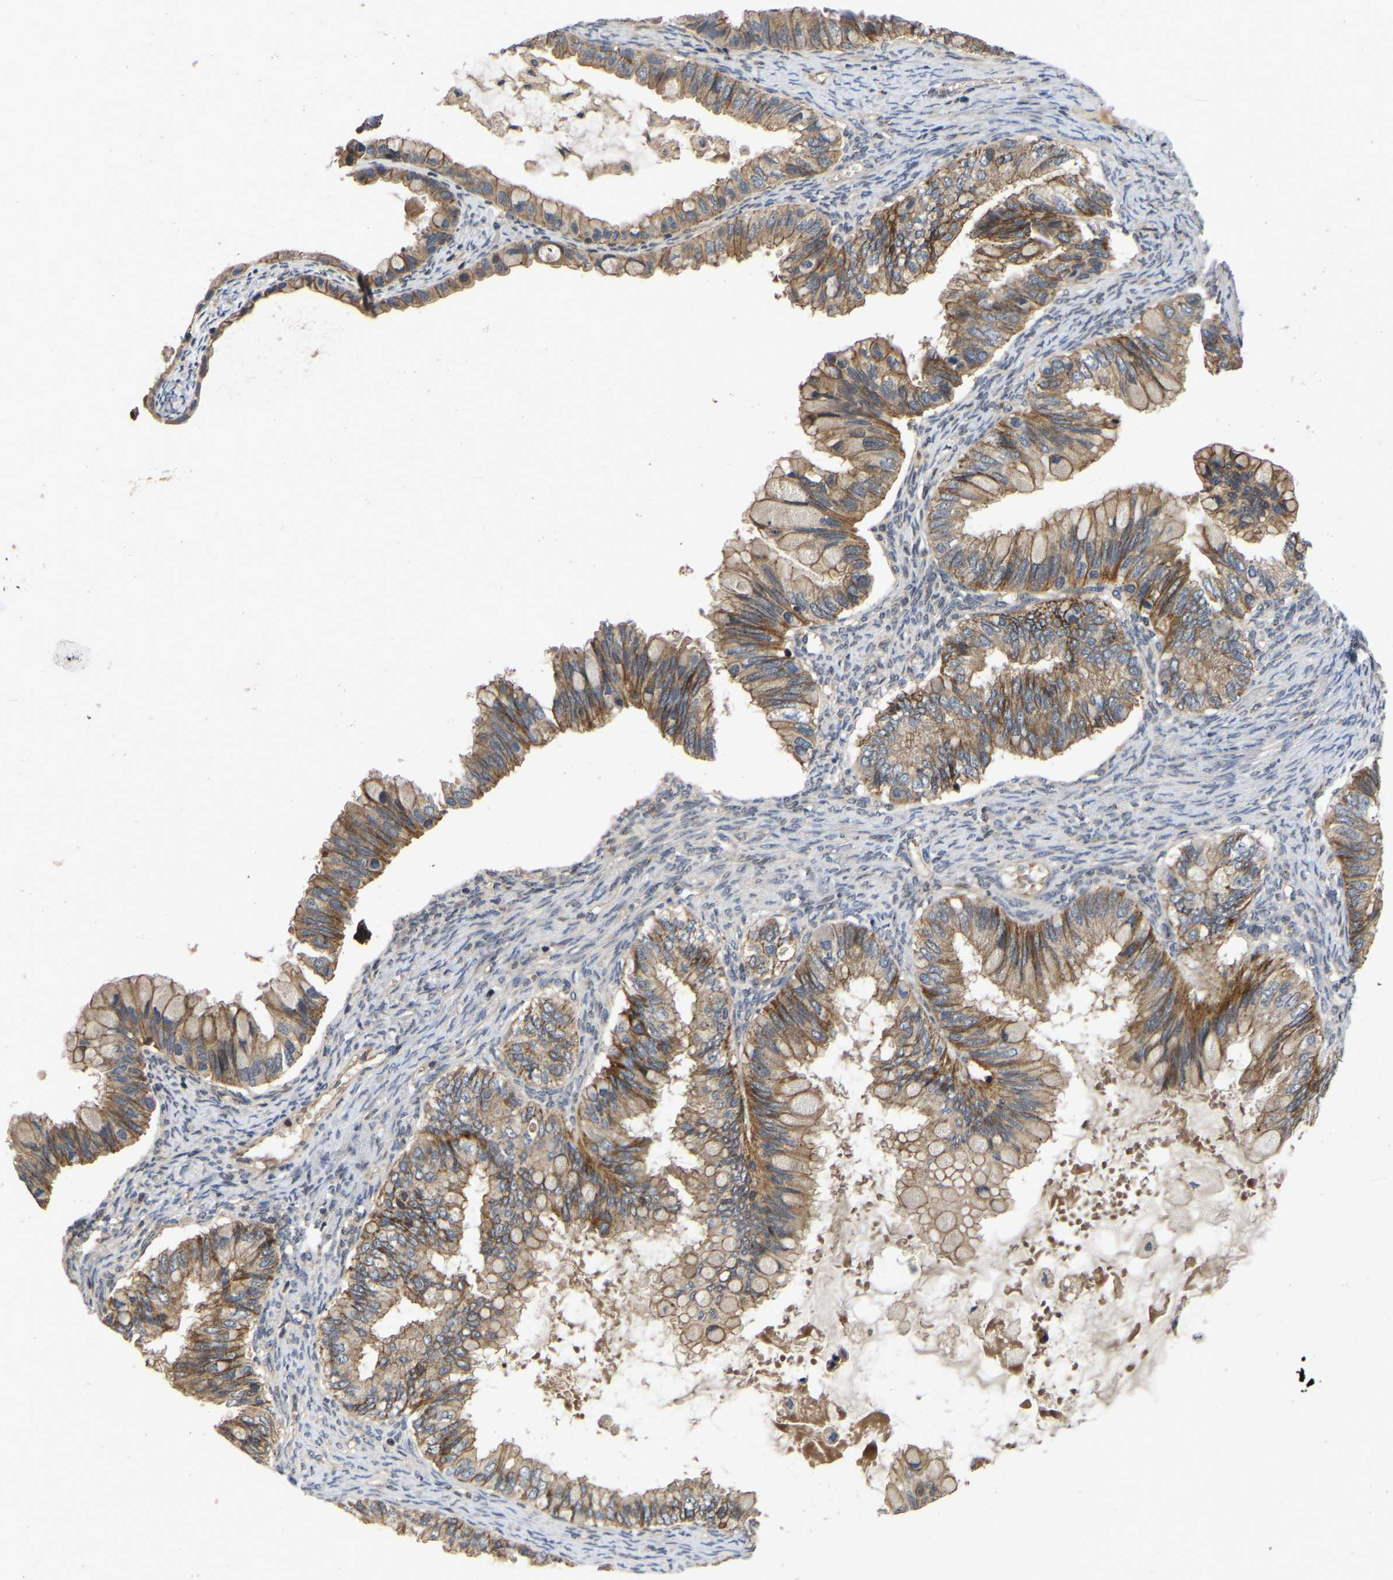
{"staining": {"intensity": "moderate", "quantity": ">75%", "location": "cytoplasmic/membranous"}, "tissue": "ovarian cancer", "cell_type": "Tumor cells", "image_type": "cancer", "snomed": [{"axis": "morphology", "description": "Cystadenocarcinoma, mucinous, NOS"}, {"axis": "topography", "description": "Ovary"}], "caption": "Protein staining reveals moderate cytoplasmic/membranous staining in approximately >75% of tumor cells in ovarian cancer (mucinous cystadenocarcinoma).", "gene": "PRDM14", "patient": {"sex": "female", "age": 80}}